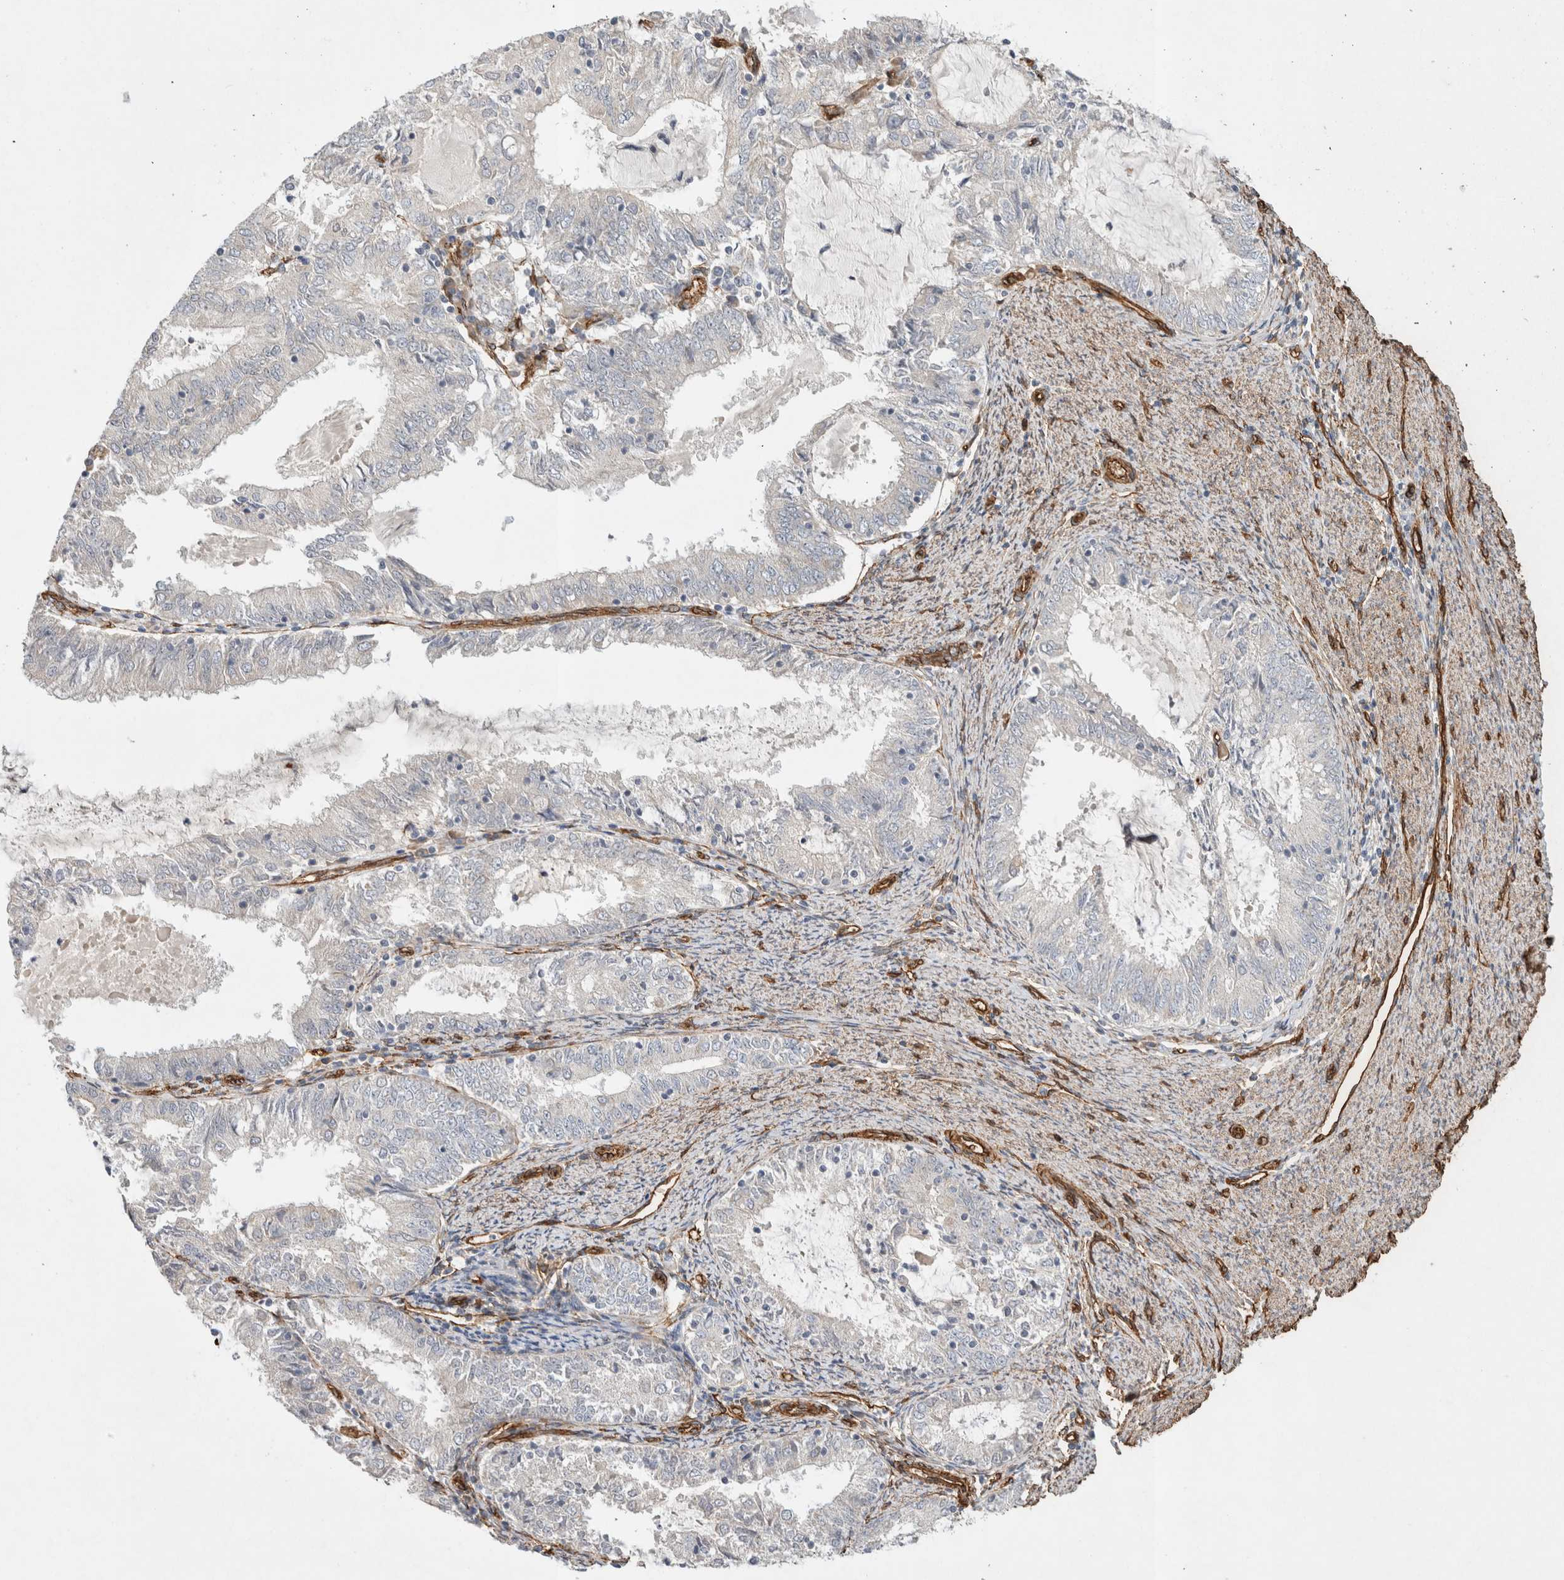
{"staining": {"intensity": "negative", "quantity": "none", "location": "none"}, "tissue": "endometrial cancer", "cell_type": "Tumor cells", "image_type": "cancer", "snomed": [{"axis": "morphology", "description": "Adenocarcinoma, NOS"}, {"axis": "topography", "description": "Endometrium"}], "caption": "The micrograph exhibits no staining of tumor cells in adenocarcinoma (endometrial).", "gene": "JMJD4", "patient": {"sex": "female", "age": 57}}